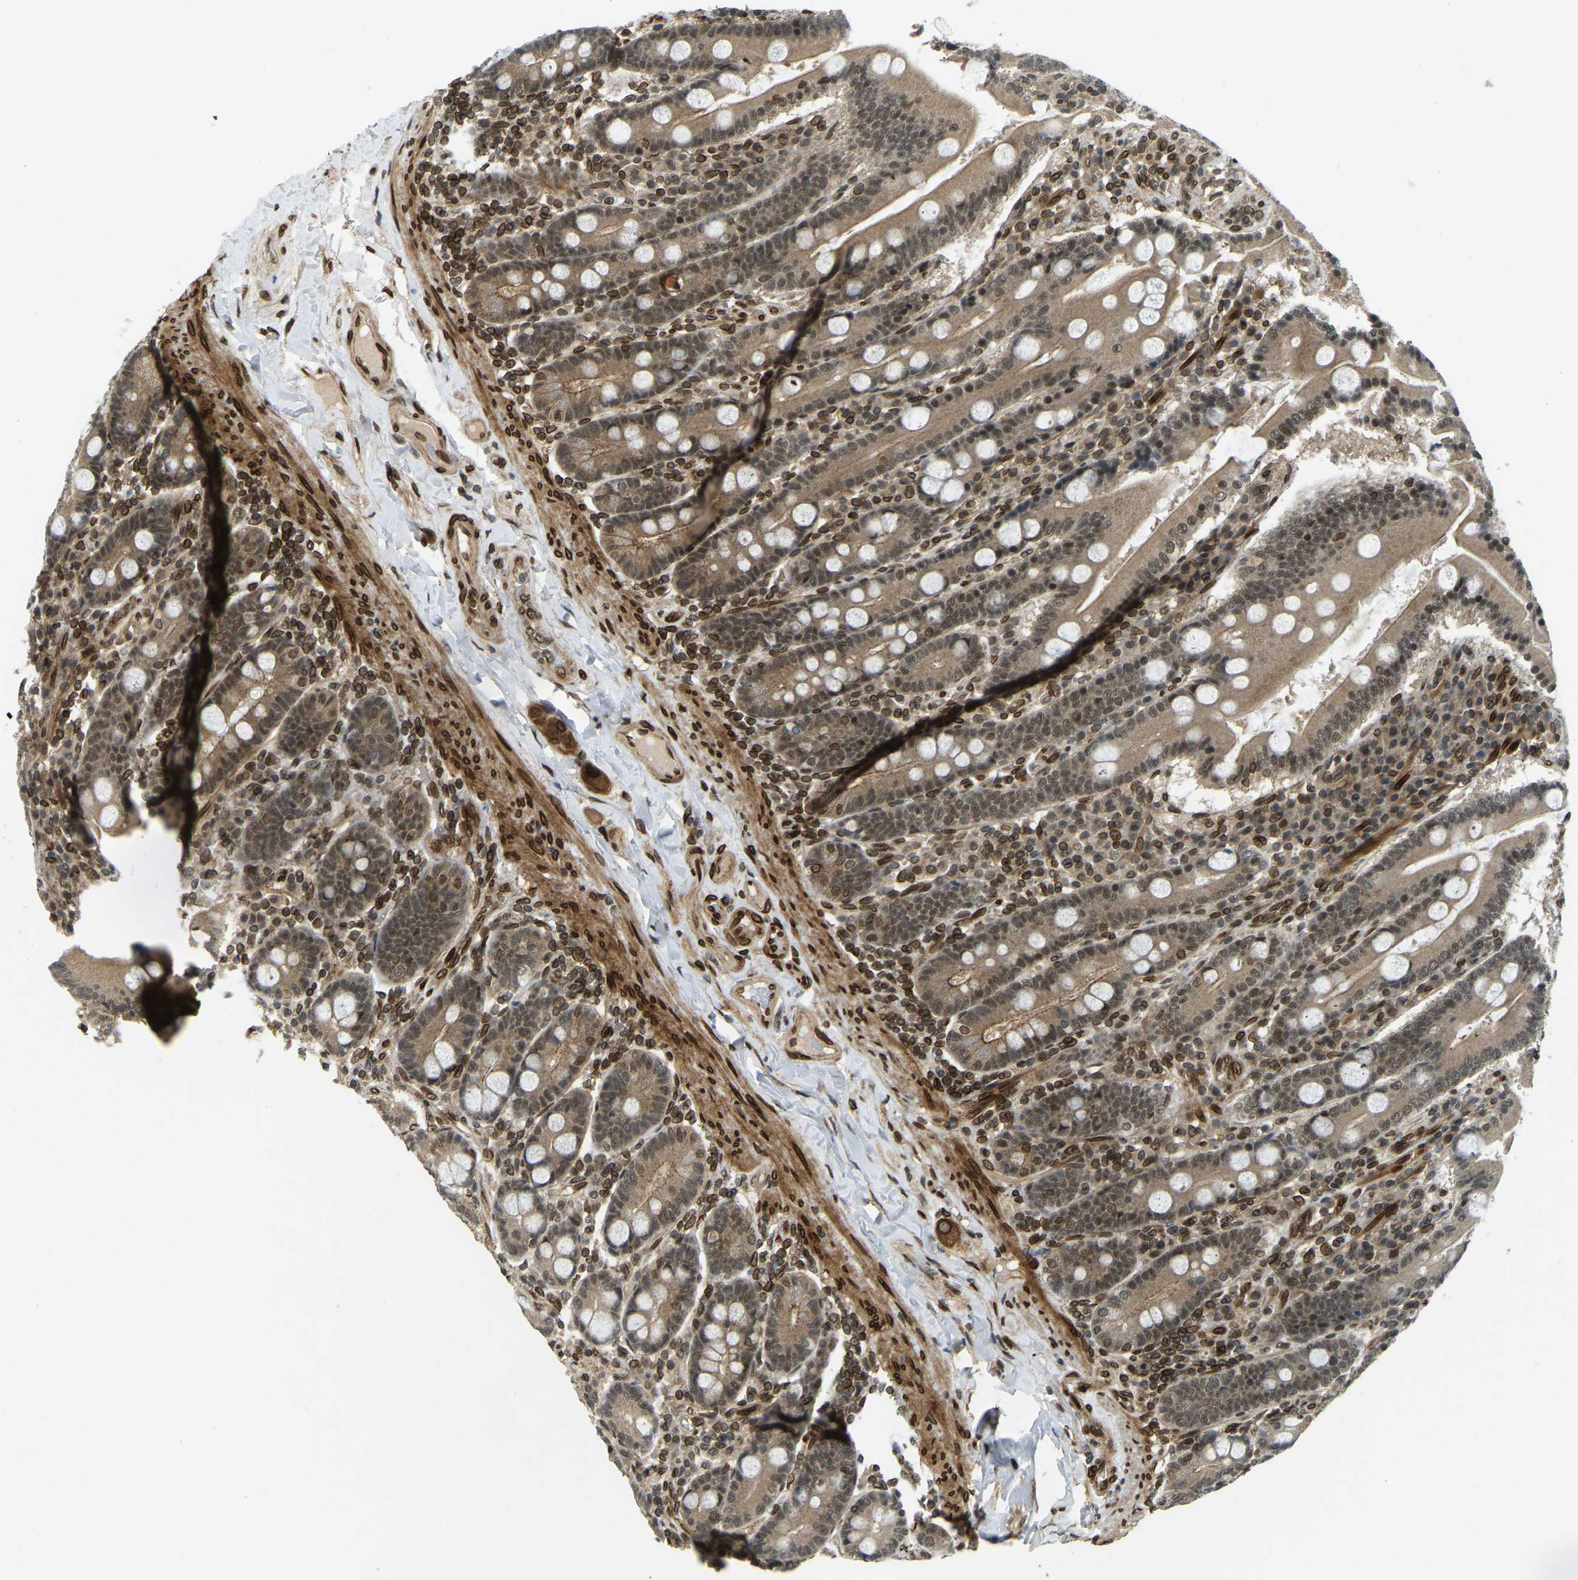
{"staining": {"intensity": "moderate", "quantity": ">75%", "location": "cytoplasmic/membranous,nuclear"}, "tissue": "duodenum", "cell_type": "Glandular cells", "image_type": "normal", "snomed": [{"axis": "morphology", "description": "Normal tissue, NOS"}, {"axis": "topography", "description": "Duodenum"}], "caption": "Duodenum stained with a brown dye reveals moderate cytoplasmic/membranous,nuclear positive expression in about >75% of glandular cells.", "gene": "SYNE1", "patient": {"sex": "male", "age": 50}}